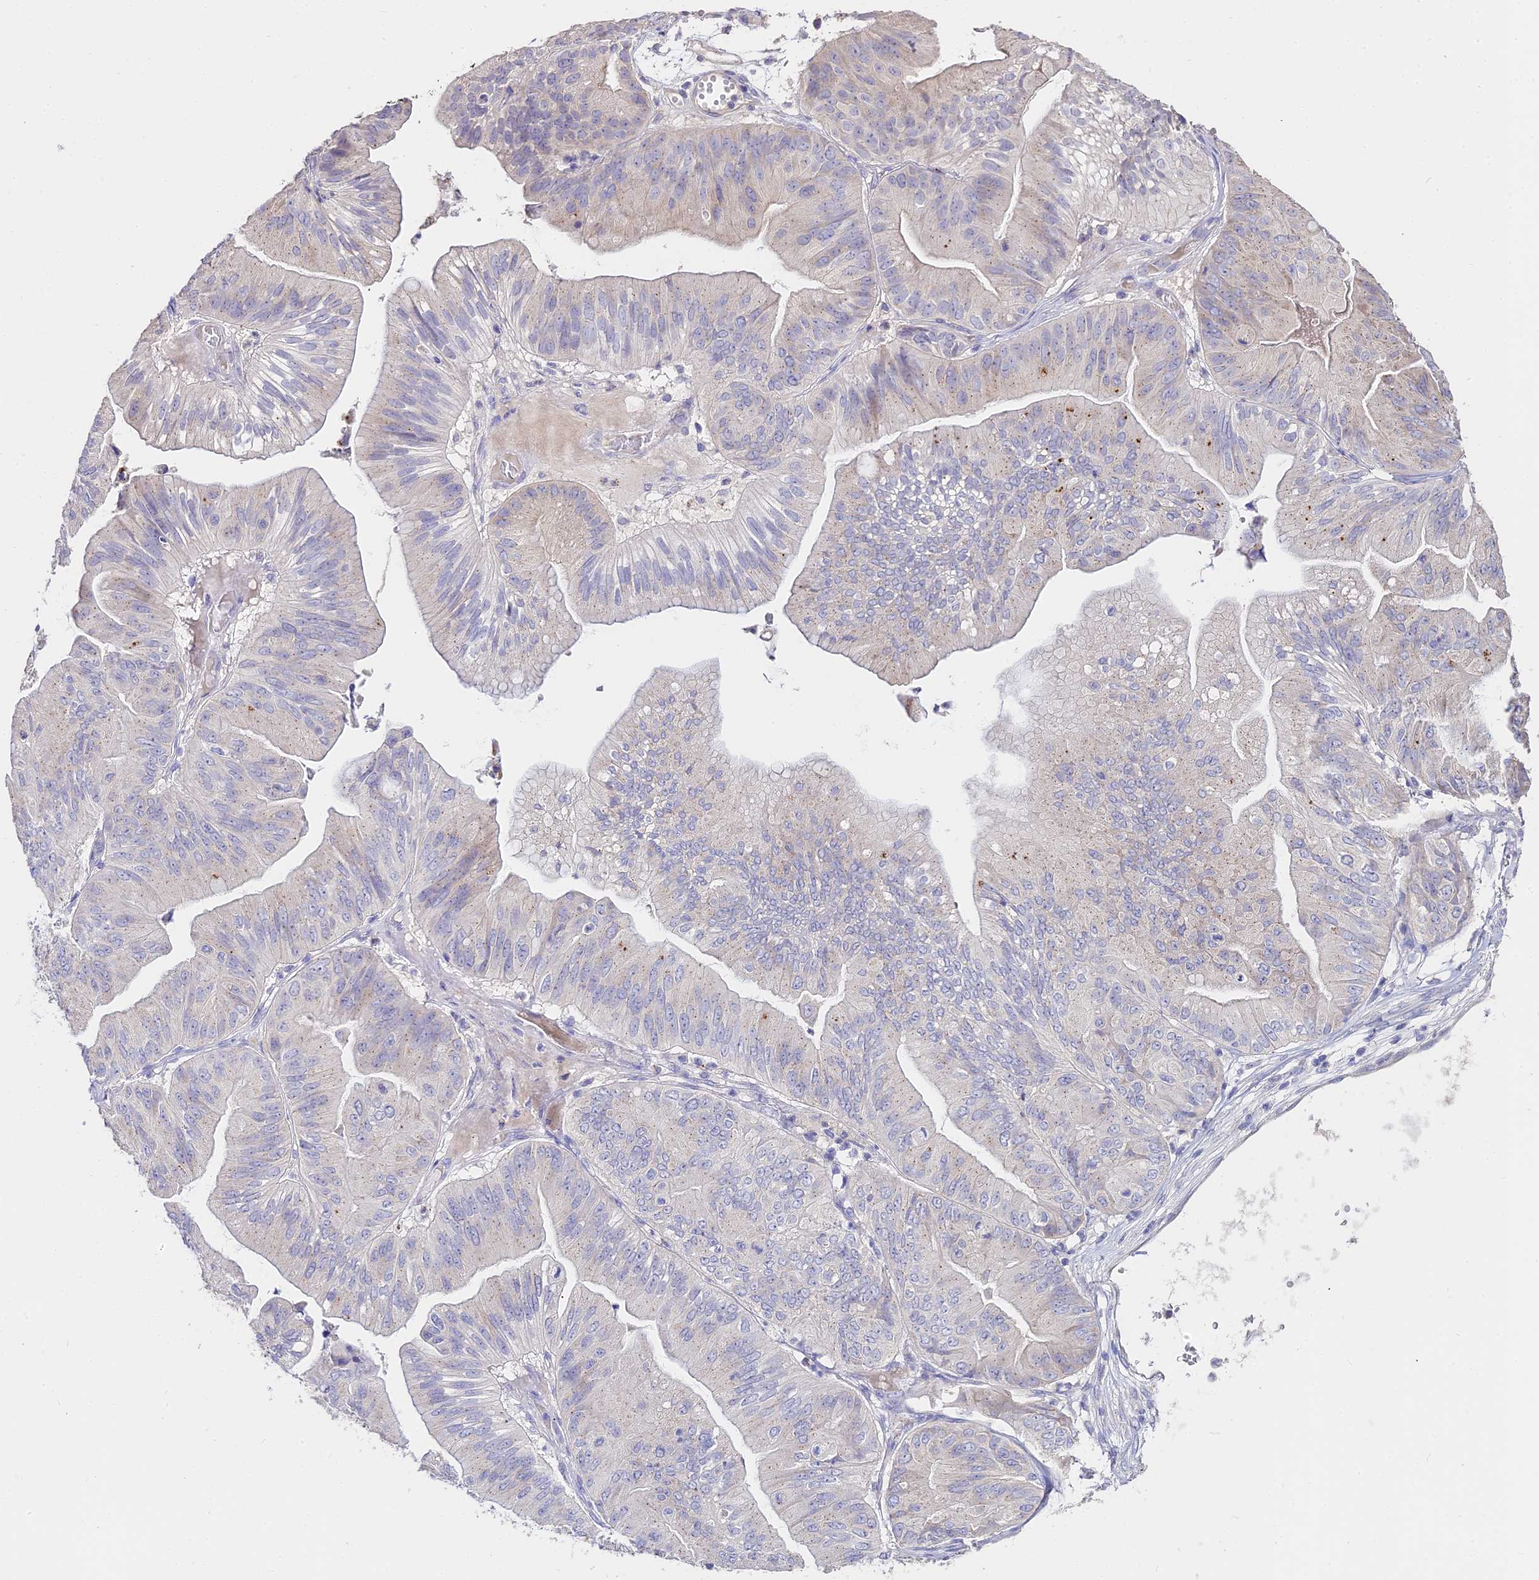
{"staining": {"intensity": "negative", "quantity": "none", "location": "none"}, "tissue": "ovarian cancer", "cell_type": "Tumor cells", "image_type": "cancer", "snomed": [{"axis": "morphology", "description": "Cystadenocarcinoma, mucinous, NOS"}, {"axis": "topography", "description": "Ovary"}], "caption": "Immunohistochemical staining of mucinous cystadenocarcinoma (ovarian) demonstrates no significant staining in tumor cells. (DAB (3,3'-diaminobenzidine) immunohistochemistry visualized using brightfield microscopy, high magnification).", "gene": "GLYAT", "patient": {"sex": "female", "age": 61}}